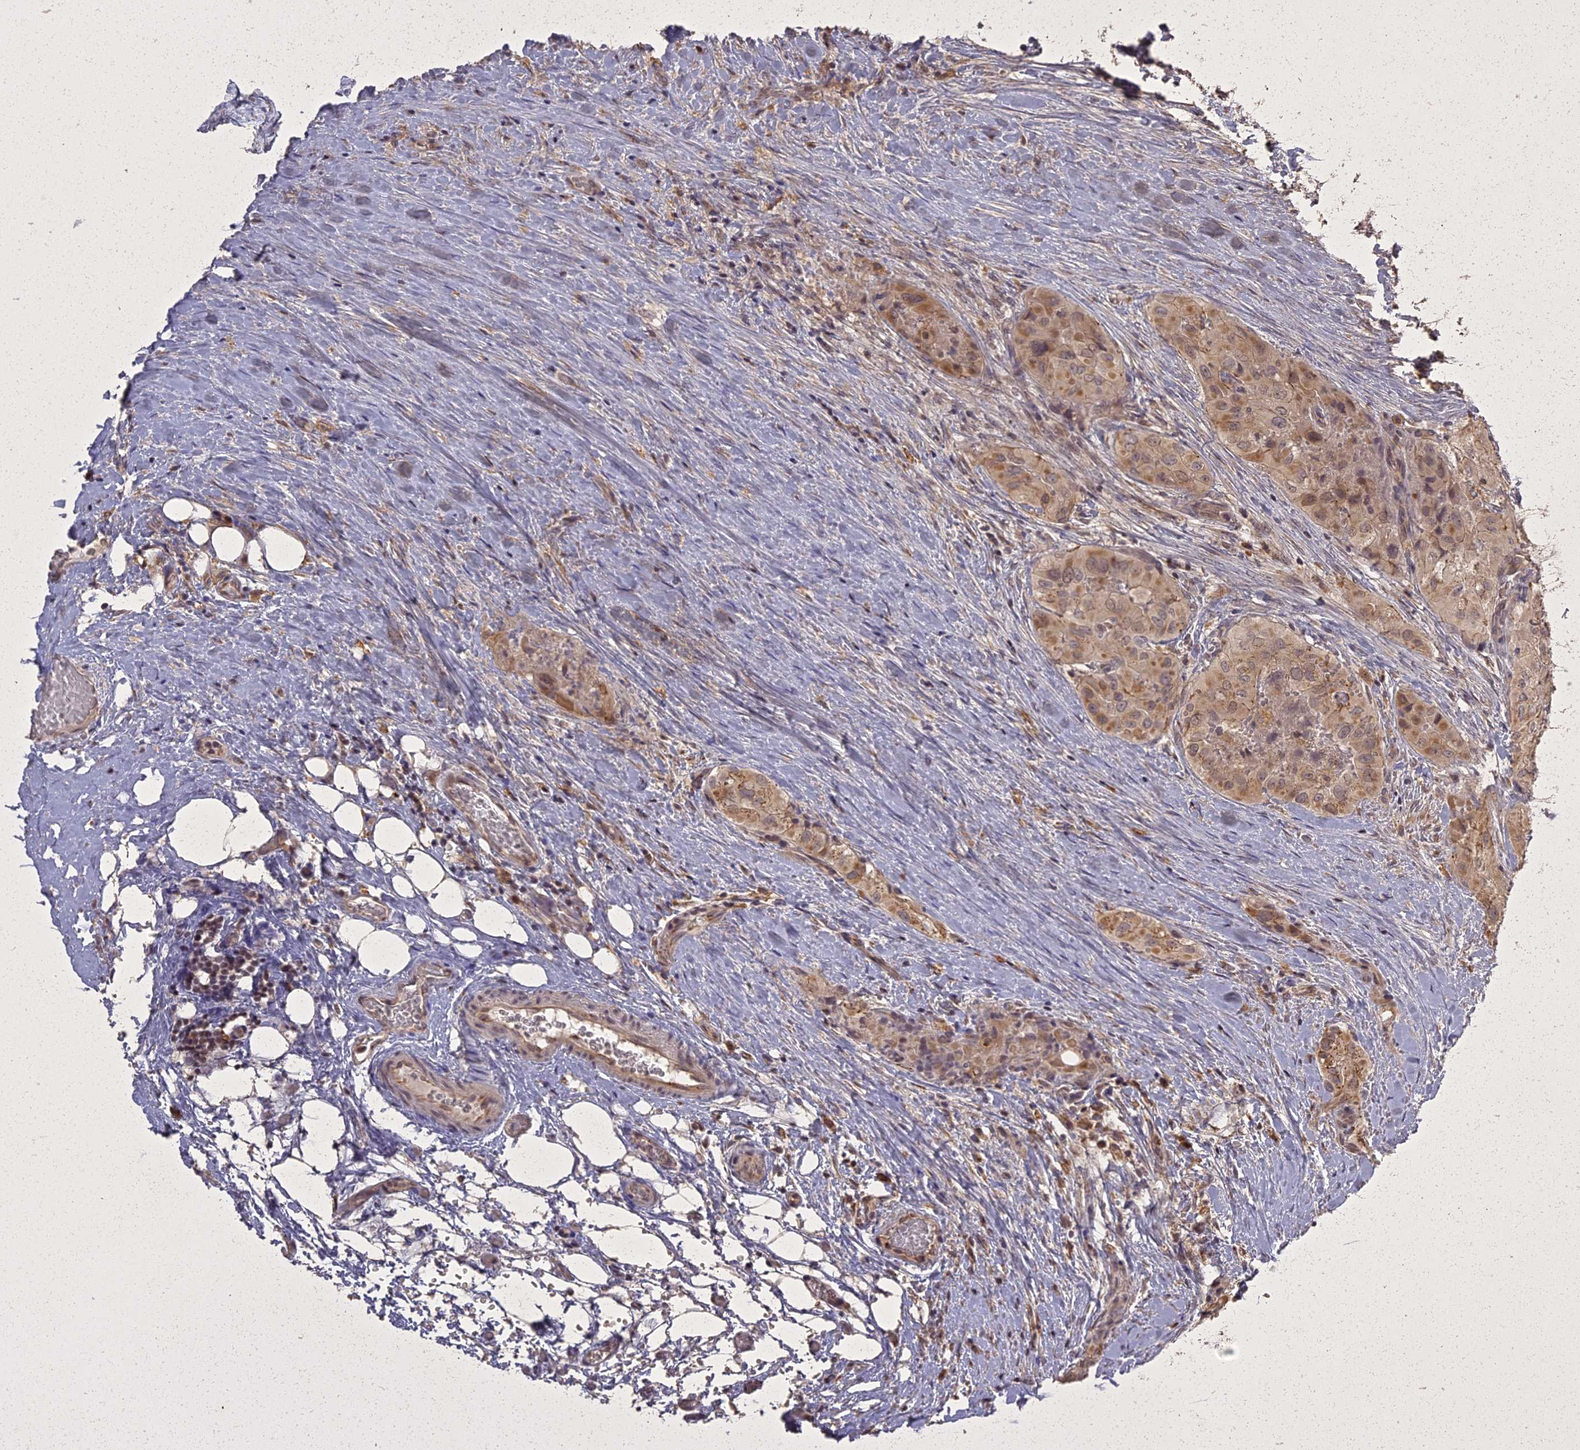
{"staining": {"intensity": "moderate", "quantity": "25%-75%", "location": "cytoplasmic/membranous"}, "tissue": "thyroid cancer", "cell_type": "Tumor cells", "image_type": "cancer", "snomed": [{"axis": "morphology", "description": "Papillary adenocarcinoma, NOS"}, {"axis": "topography", "description": "Thyroid gland"}], "caption": "Moderate cytoplasmic/membranous protein expression is present in about 25%-75% of tumor cells in papillary adenocarcinoma (thyroid). (DAB = brown stain, brightfield microscopy at high magnification).", "gene": "ING5", "patient": {"sex": "female", "age": 59}}